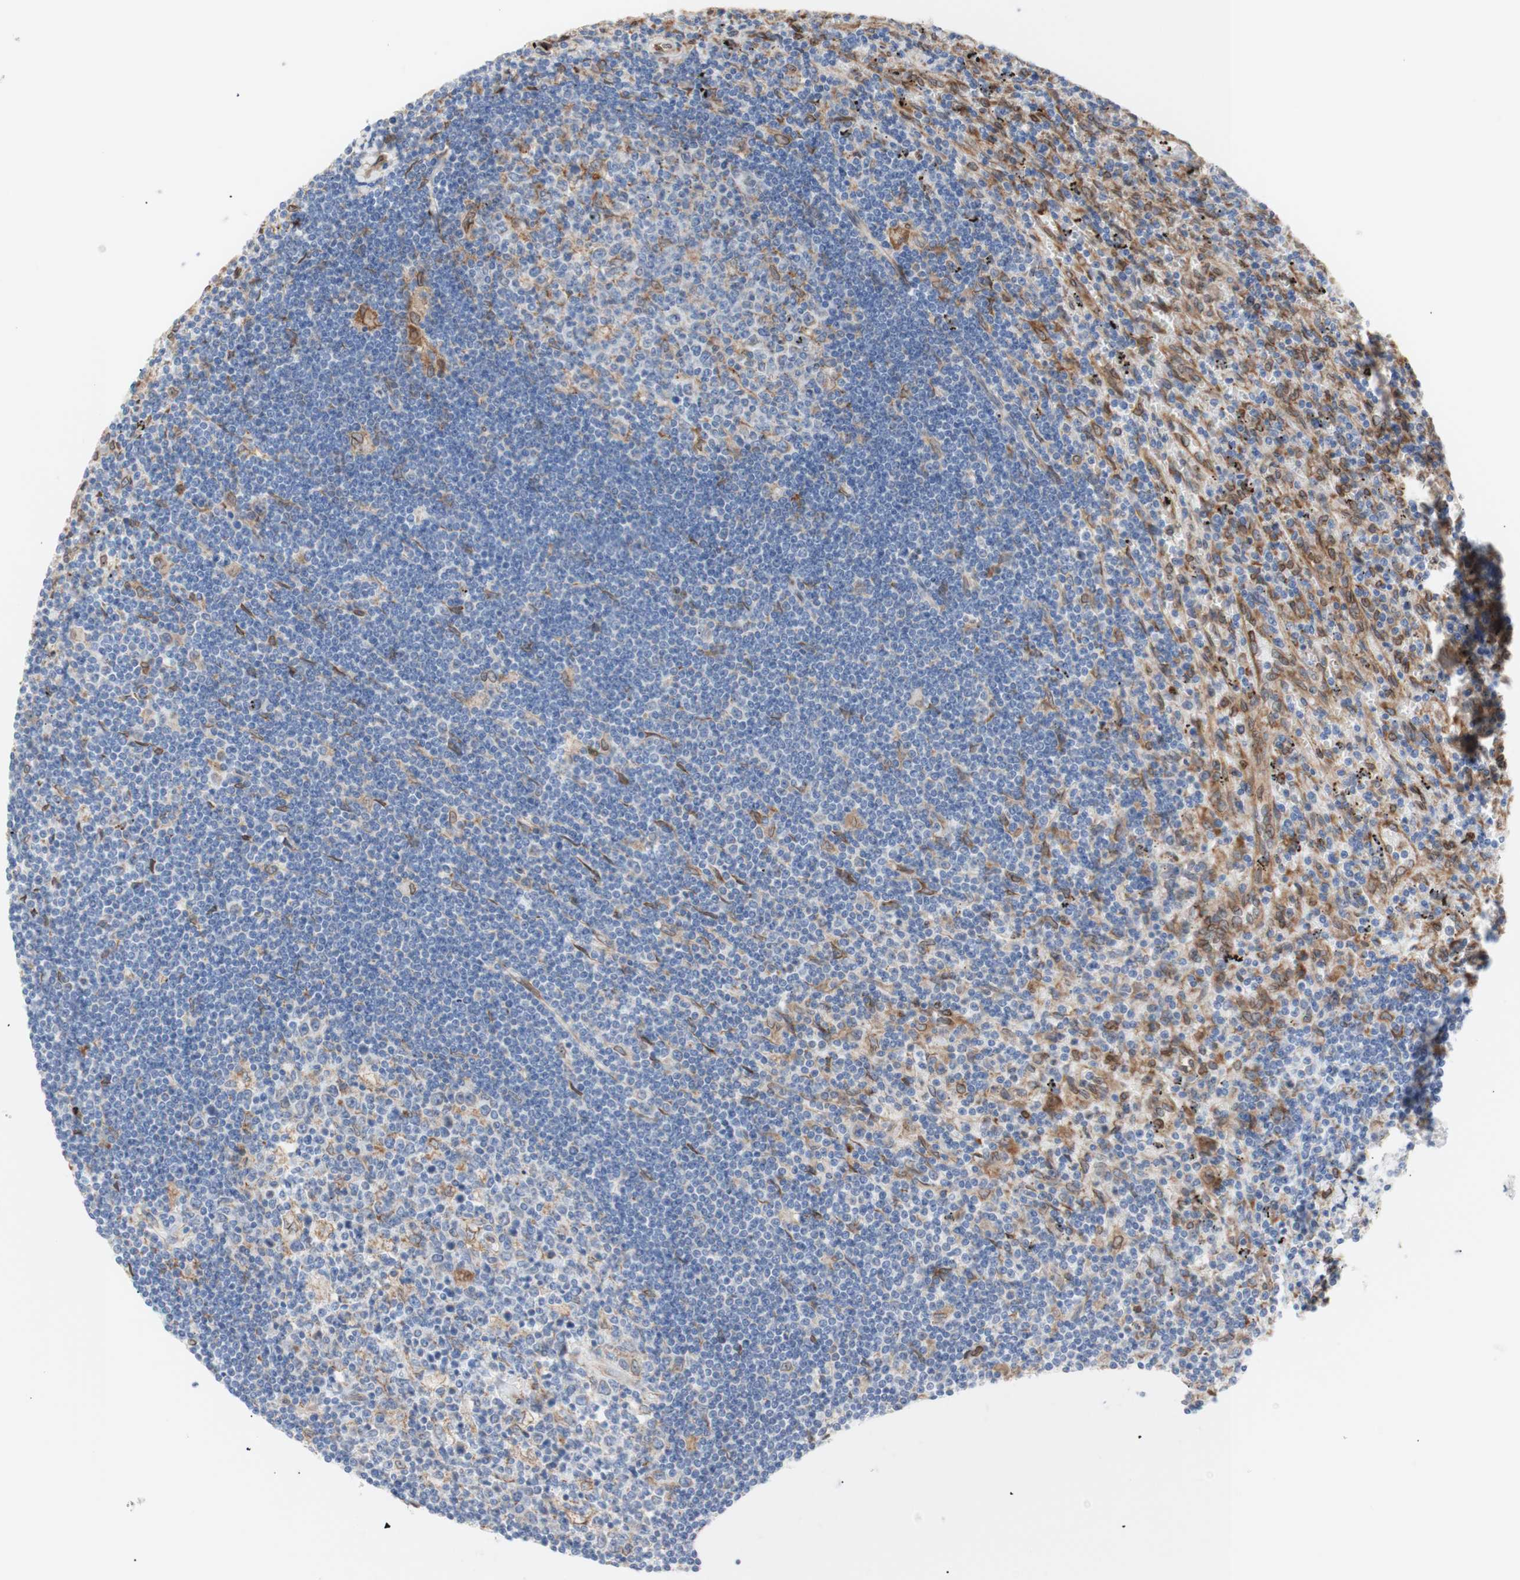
{"staining": {"intensity": "moderate", "quantity": "<25%", "location": "cytoplasmic/membranous,nuclear"}, "tissue": "lymphoma", "cell_type": "Tumor cells", "image_type": "cancer", "snomed": [{"axis": "morphology", "description": "Malignant lymphoma, non-Hodgkin's type, Low grade"}, {"axis": "topography", "description": "Spleen"}], "caption": "A micrograph of human malignant lymphoma, non-Hodgkin's type (low-grade) stained for a protein shows moderate cytoplasmic/membranous and nuclear brown staining in tumor cells. (IHC, brightfield microscopy, high magnification).", "gene": "ERLIN1", "patient": {"sex": "male", "age": 76}}